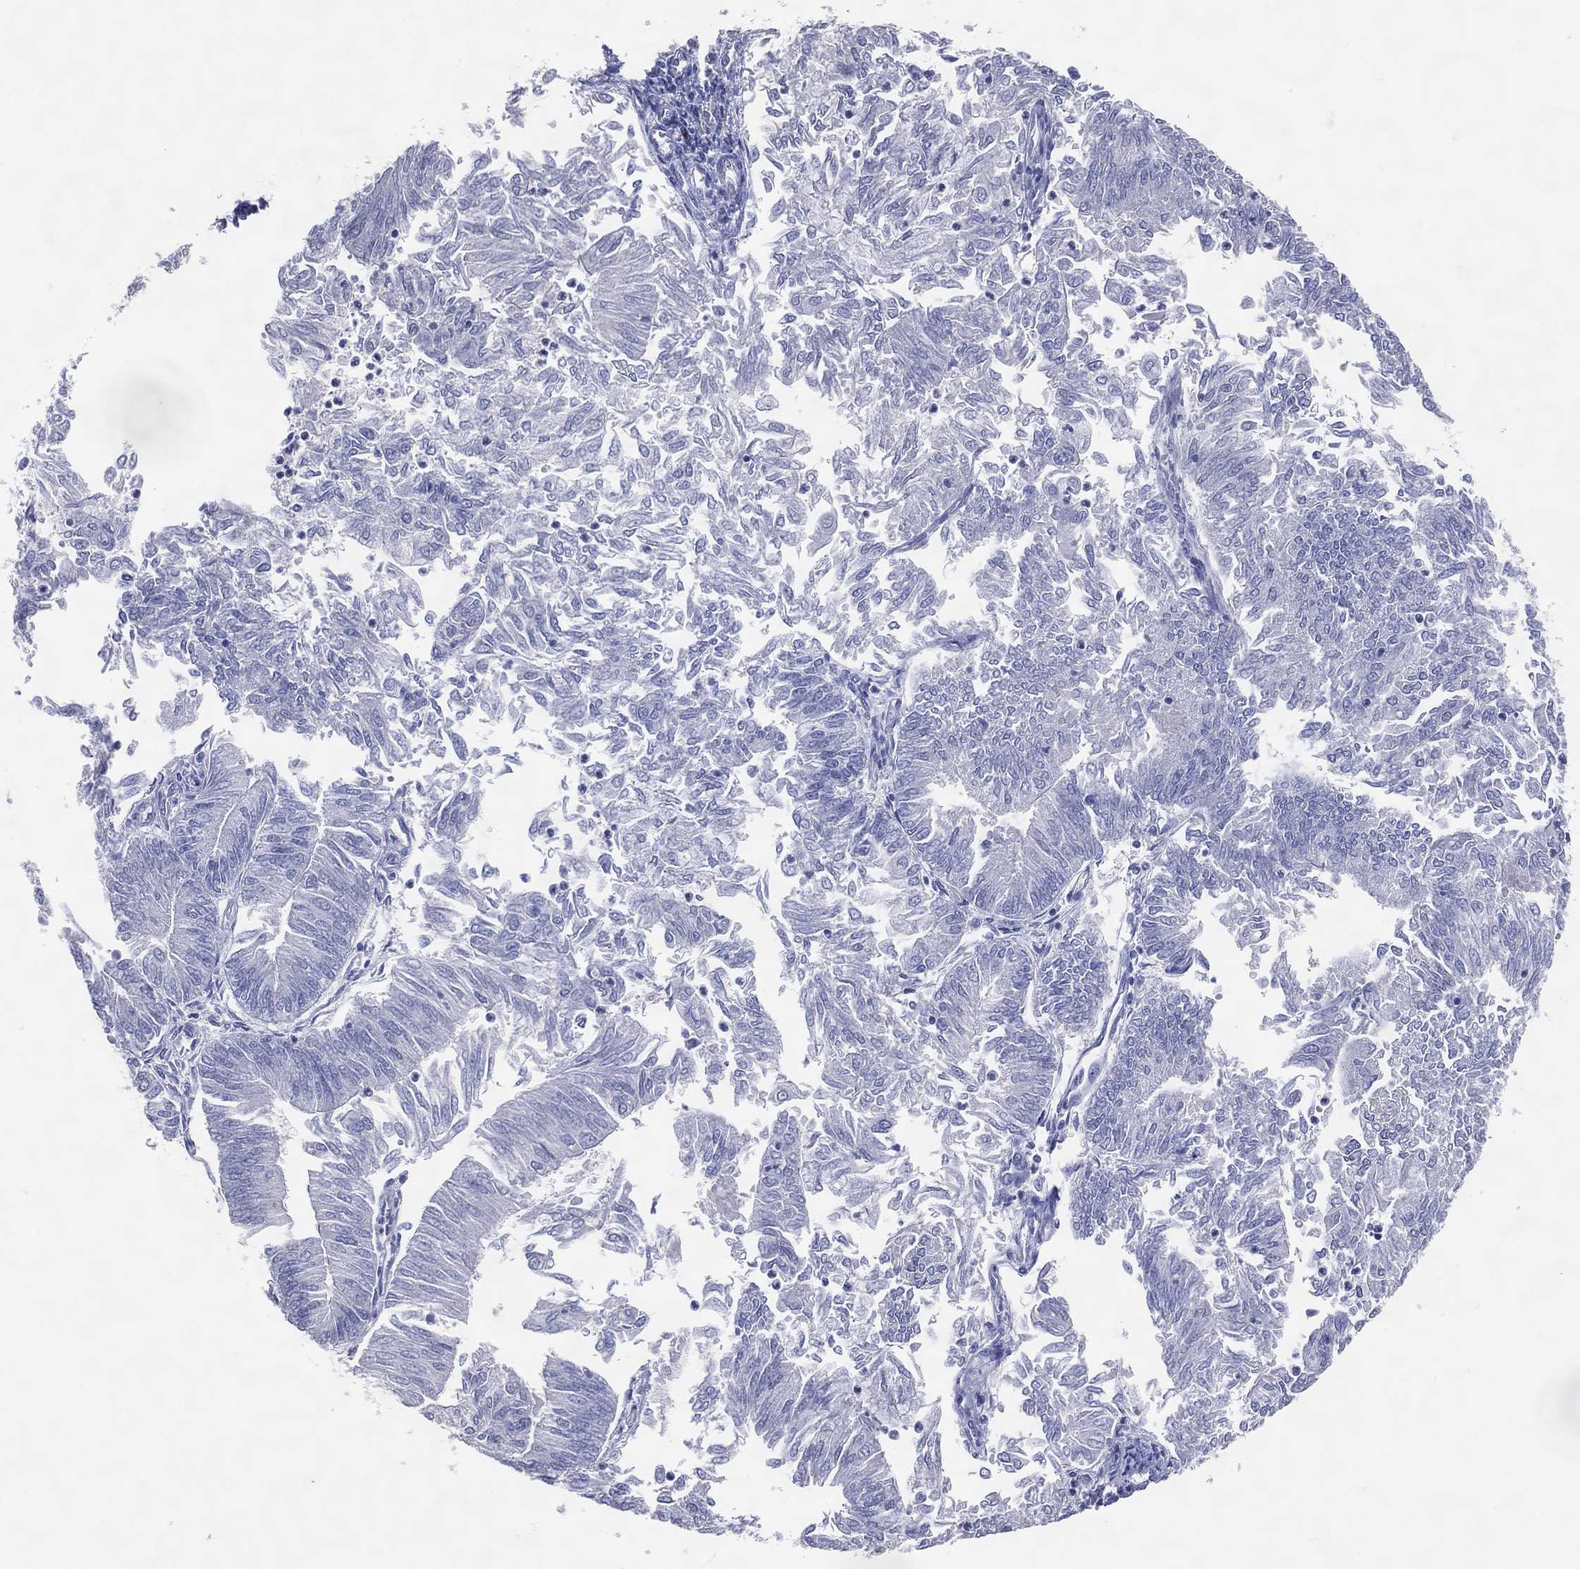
{"staining": {"intensity": "negative", "quantity": "none", "location": "none"}, "tissue": "endometrial cancer", "cell_type": "Tumor cells", "image_type": "cancer", "snomed": [{"axis": "morphology", "description": "Adenocarcinoma, NOS"}, {"axis": "topography", "description": "Endometrium"}], "caption": "Photomicrograph shows no protein positivity in tumor cells of endometrial cancer (adenocarcinoma) tissue.", "gene": "DNAH6", "patient": {"sex": "female", "age": 59}}